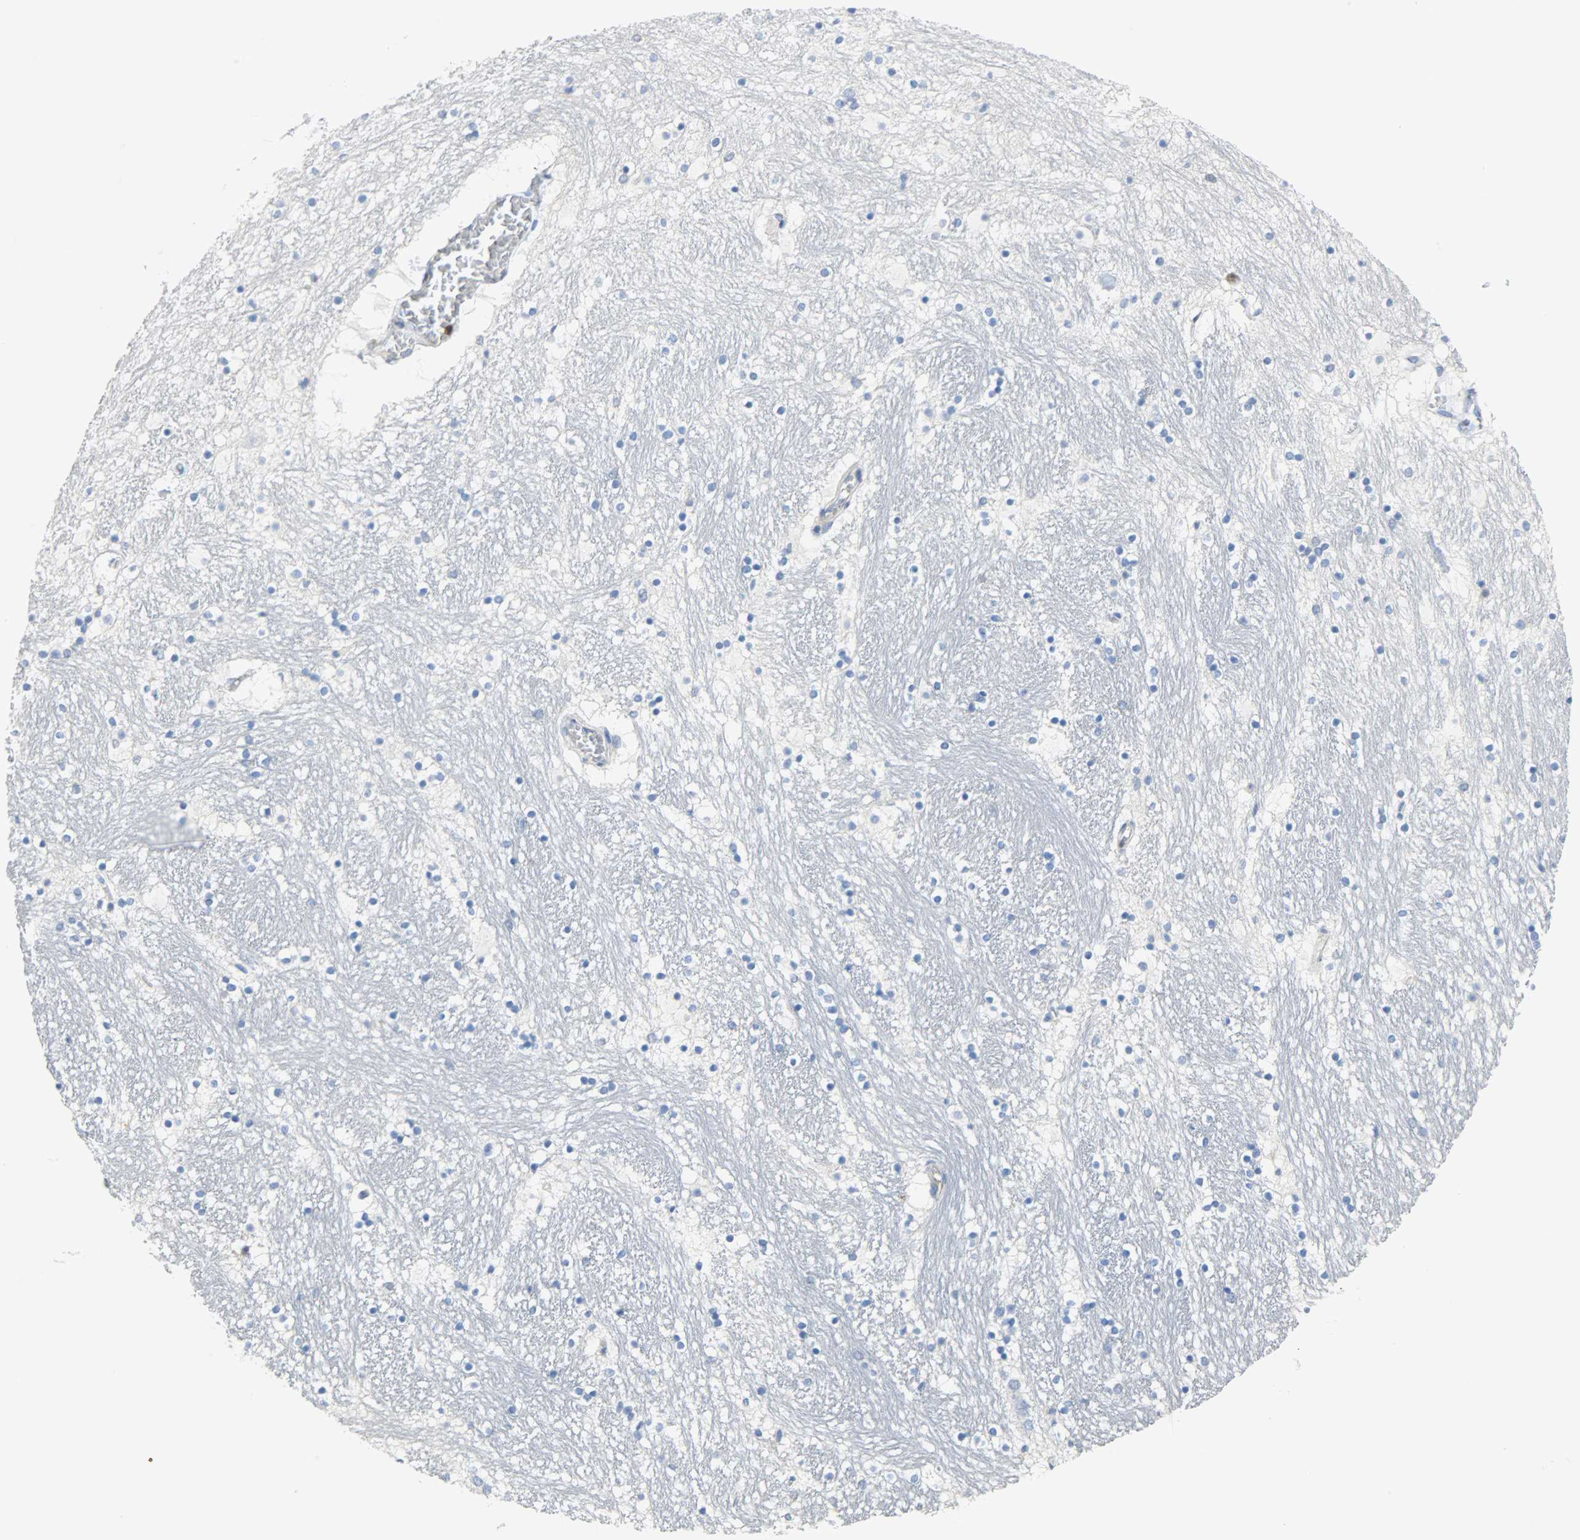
{"staining": {"intensity": "negative", "quantity": "none", "location": "none"}, "tissue": "hippocampus", "cell_type": "Glial cells", "image_type": "normal", "snomed": [{"axis": "morphology", "description": "Normal tissue, NOS"}, {"axis": "topography", "description": "Hippocampus"}], "caption": "Glial cells show no significant positivity in normal hippocampus. The staining is performed using DAB brown chromogen with nuclei counter-stained in using hematoxylin.", "gene": "EIF4EBP1", "patient": {"sex": "male", "age": 45}}